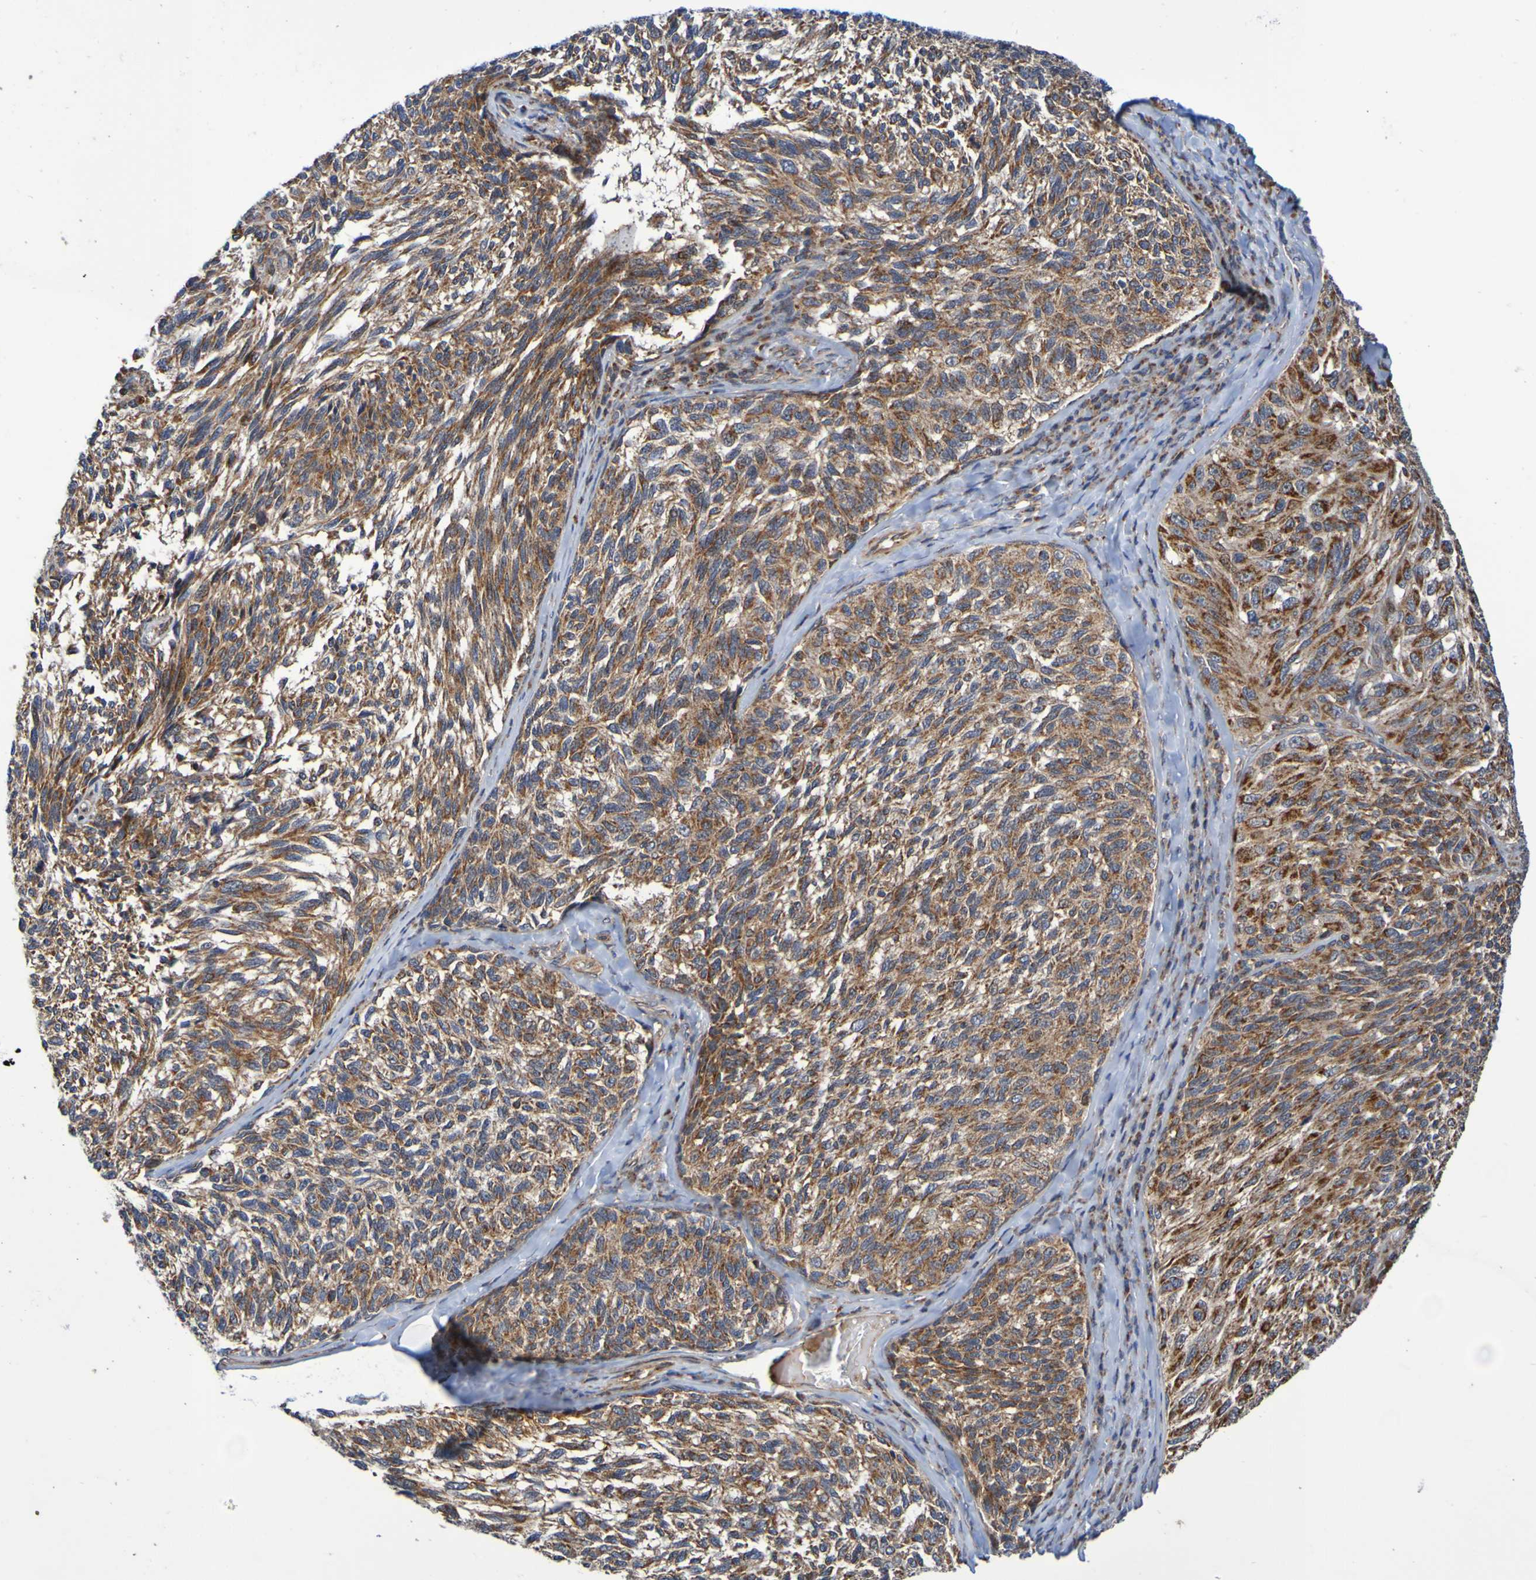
{"staining": {"intensity": "strong", "quantity": ">75%", "location": "cytoplasmic/membranous"}, "tissue": "melanoma", "cell_type": "Tumor cells", "image_type": "cancer", "snomed": [{"axis": "morphology", "description": "Malignant melanoma, NOS"}, {"axis": "topography", "description": "Skin"}], "caption": "Brown immunohistochemical staining in human malignant melanoma displays strong cytoplasmic/membranous positivity in approximately >75% of tumor cells. (IHC, brightfield microscopy, high magnification).", "gene": "CCDC51", "patient": {"sex": "female", "age": 73}}